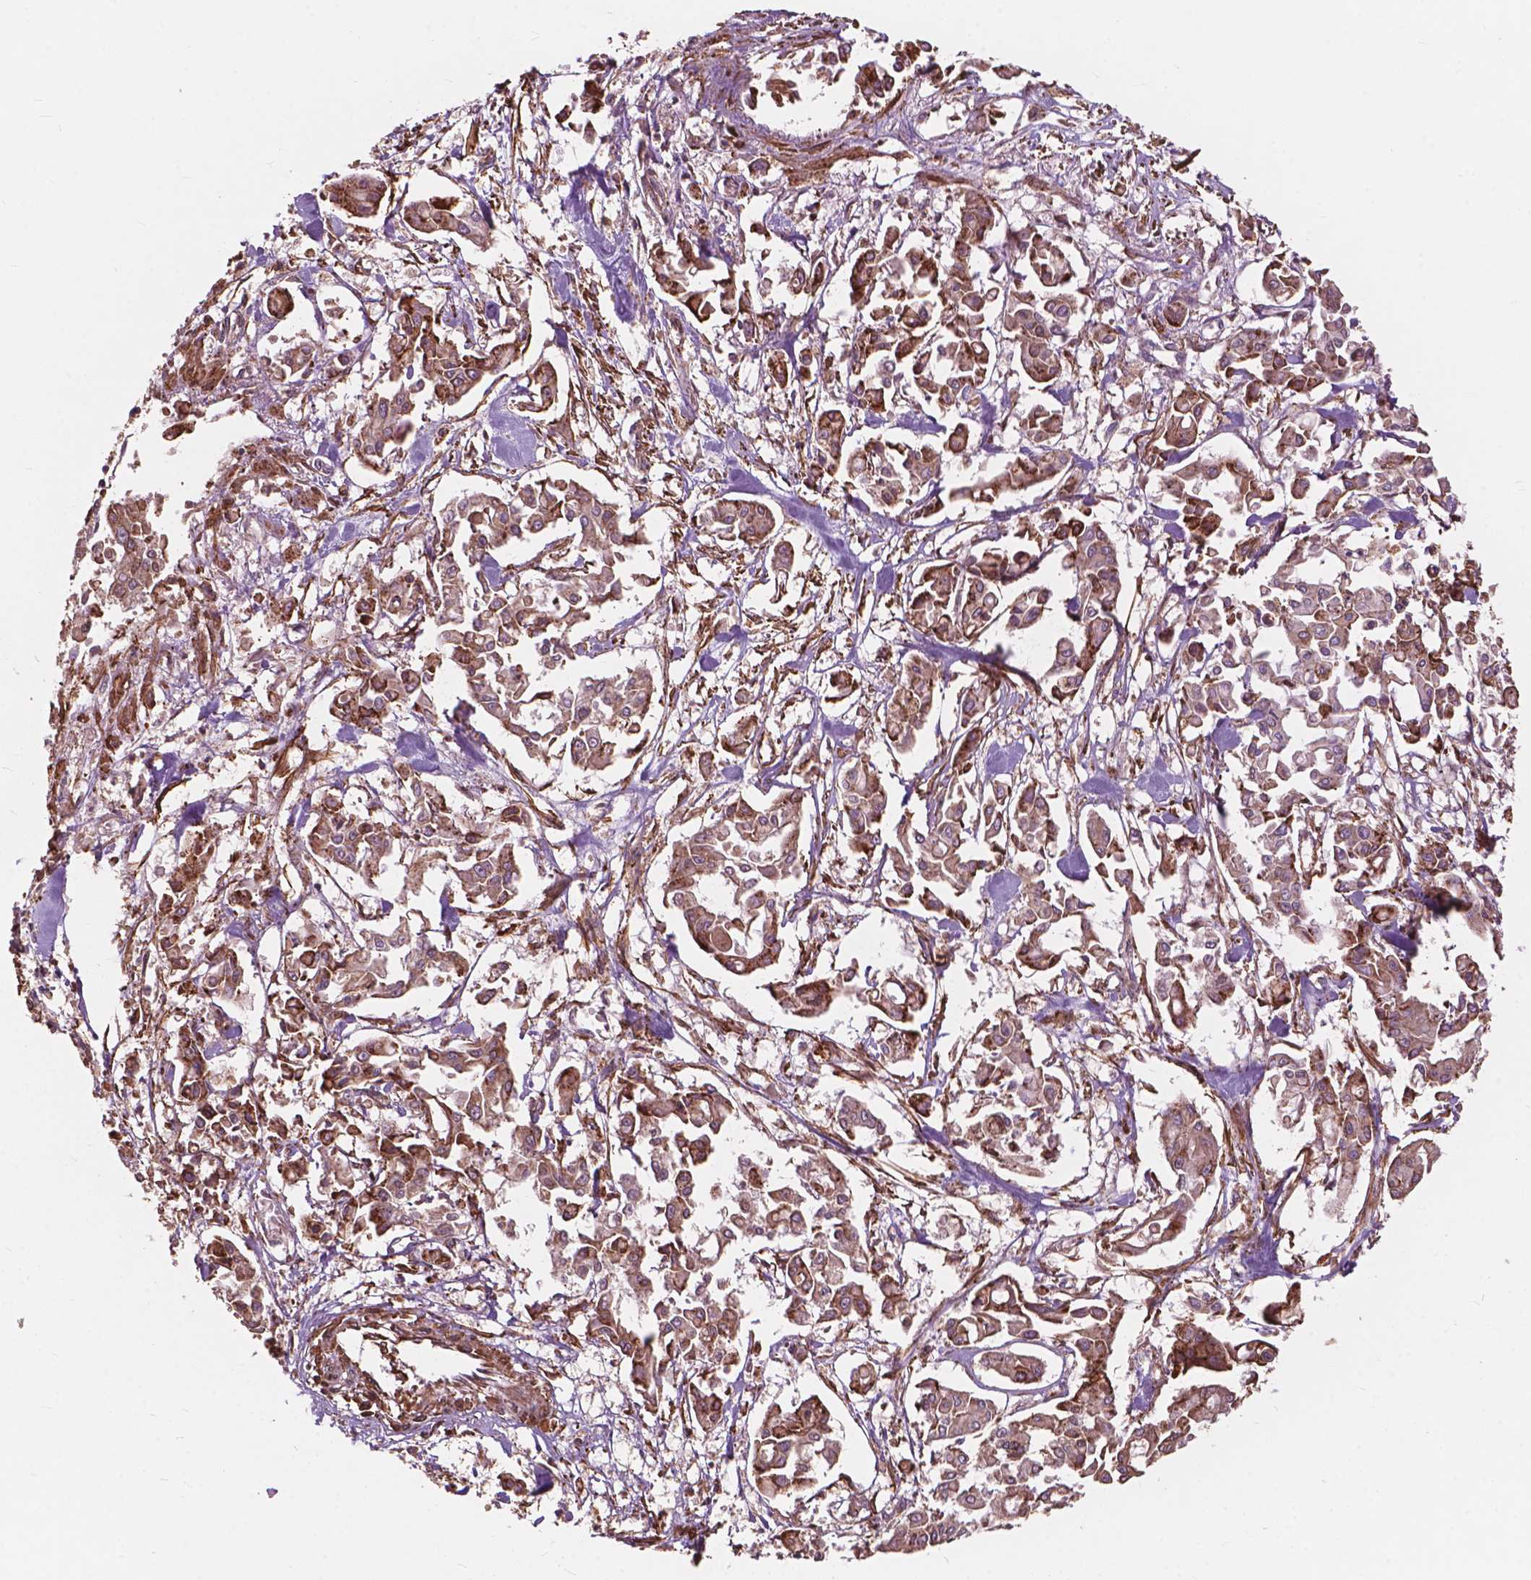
{"staining": {"intensity": "moderate", "quantity": ">75%", "location": "cytoplasmic/membranous"}, "tissue": "pancreatic cancer", "cell_type": "Tumor cells", "image_type": "cancer", "snomed": [{"axis": "morphology", "description": "Adenocarcinoma, NOS"}, {"axis": "topography", "description": "Pancreas"}], "caption": "Pancreatic cancer (adenocarcinoma) stained with a brown dye exhibits moderate cytoplasmic/membranous positive staining in about >75% of tumor cells.", "gene": "FNIP1", "patient": {"sex": "male", "age": 61}}